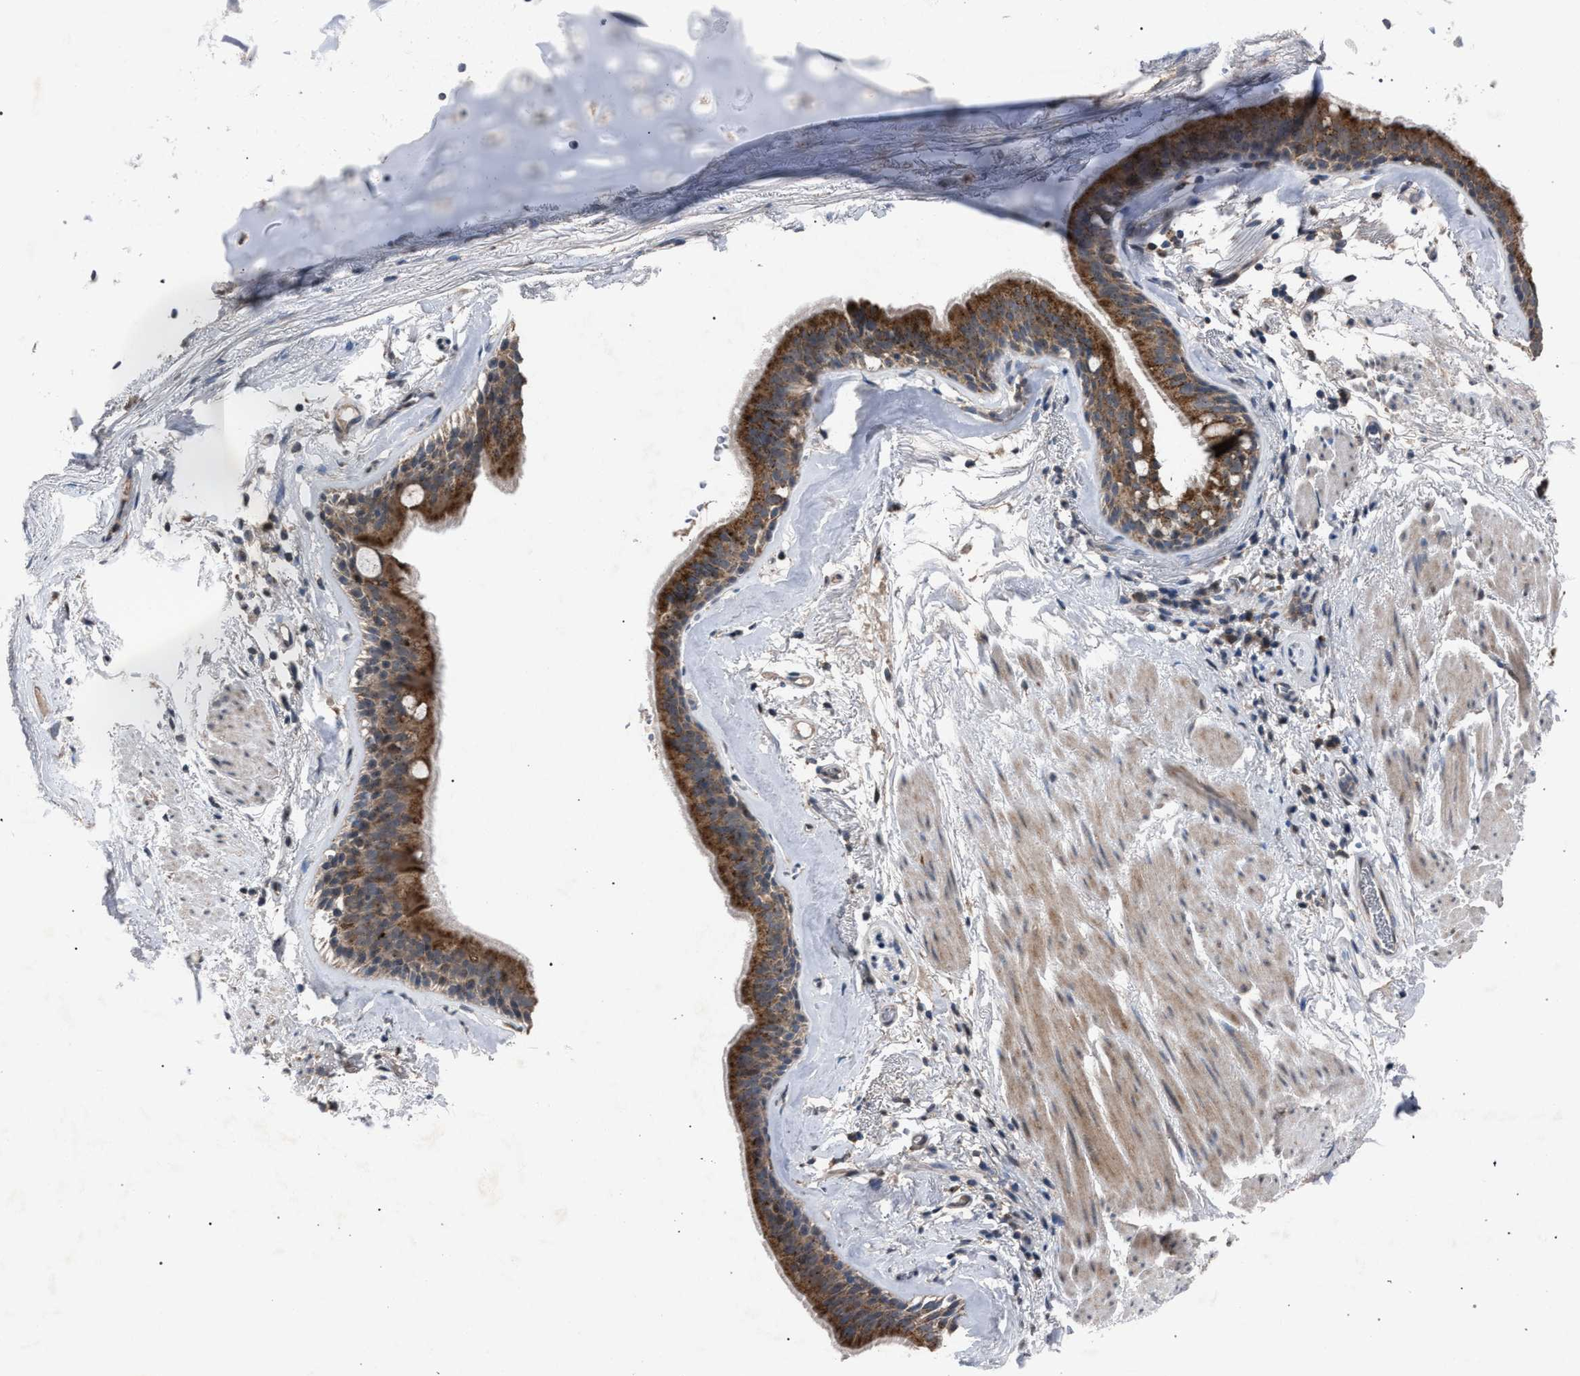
{"staining": {"intensity": "strong", "quantity": ">75%", "location": "cytoplasmic/membranous"}, "tissue": "bronchus", "cell_type": "Respiratory epithelial cells", "image_type": "normal", "snomed": [{"axis": "morphology", "description": "Normal tissue, NOS"}, {"axis": "topography", "description": "Cartilage tissue"}], "caption": "A high-resolution histopathology image shows IHC staining of unremarkable bronchus, which displays strong cytoplasmic/membranous staining in about >75% of respiratory epithelial cells. The staining was performed using DAB, with brown indicating positive protein expression. Nuclei are stained blue with hematoxylin.", "gene": "HSD17B4", "patient": {"sex": "female", "age": 63}}